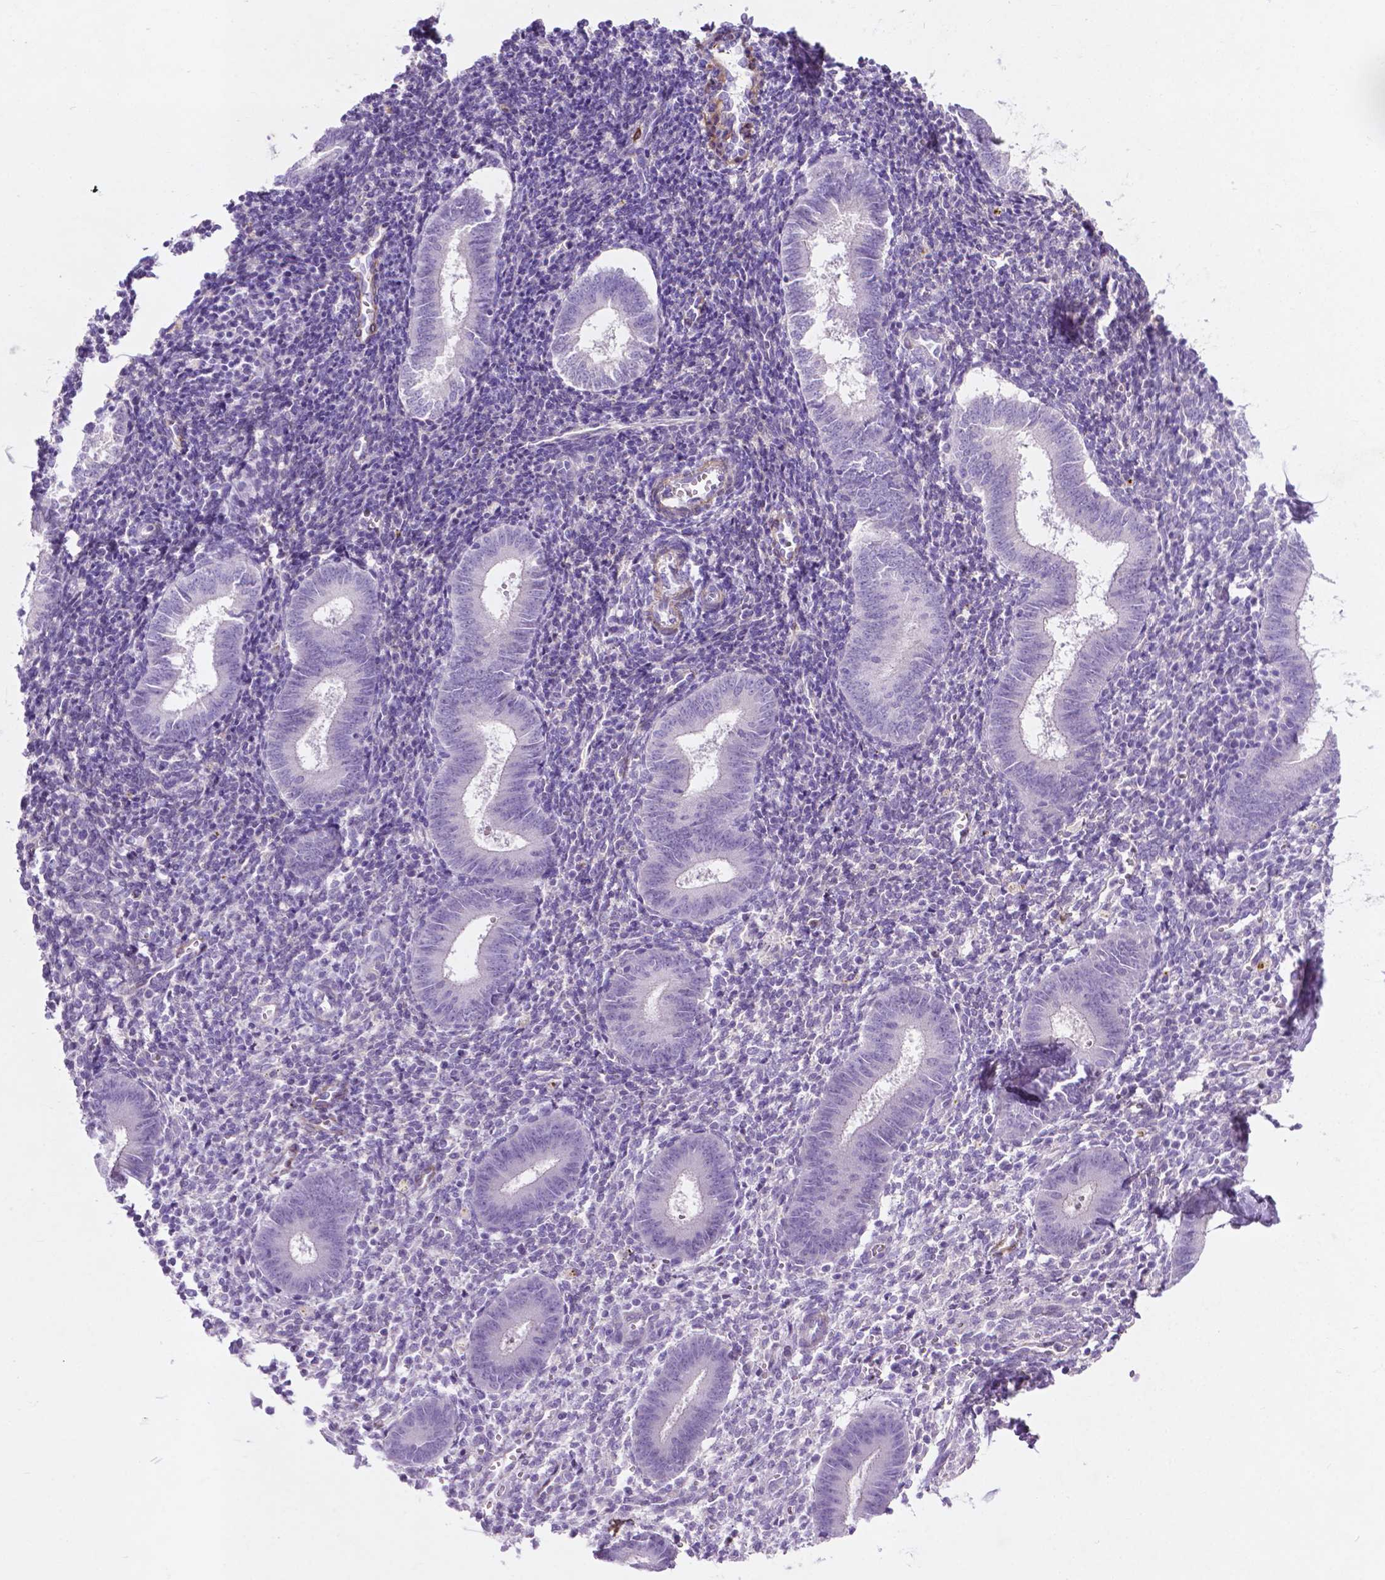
{"staining": {"intensity": "negative", "quantity": "none", "location": "none"}, "tissue": "endometrium", "cell_type": "Cells in endometrial stroma", "image_type": "normal", "snomed": [{"axis": "morphology", "description": "Normal tissue, NOS"}, {"axis": "topography", "description": "Endometrium"}], "caption": "There is no significant expression in cells in endometrial stroma of endometrium. (DAB (3,3'-diaminobenzidine) immunohistochemistry (IHC), high magnification).", "gene": "ASPG", "patient": {"sex": "female", "age": 25}}